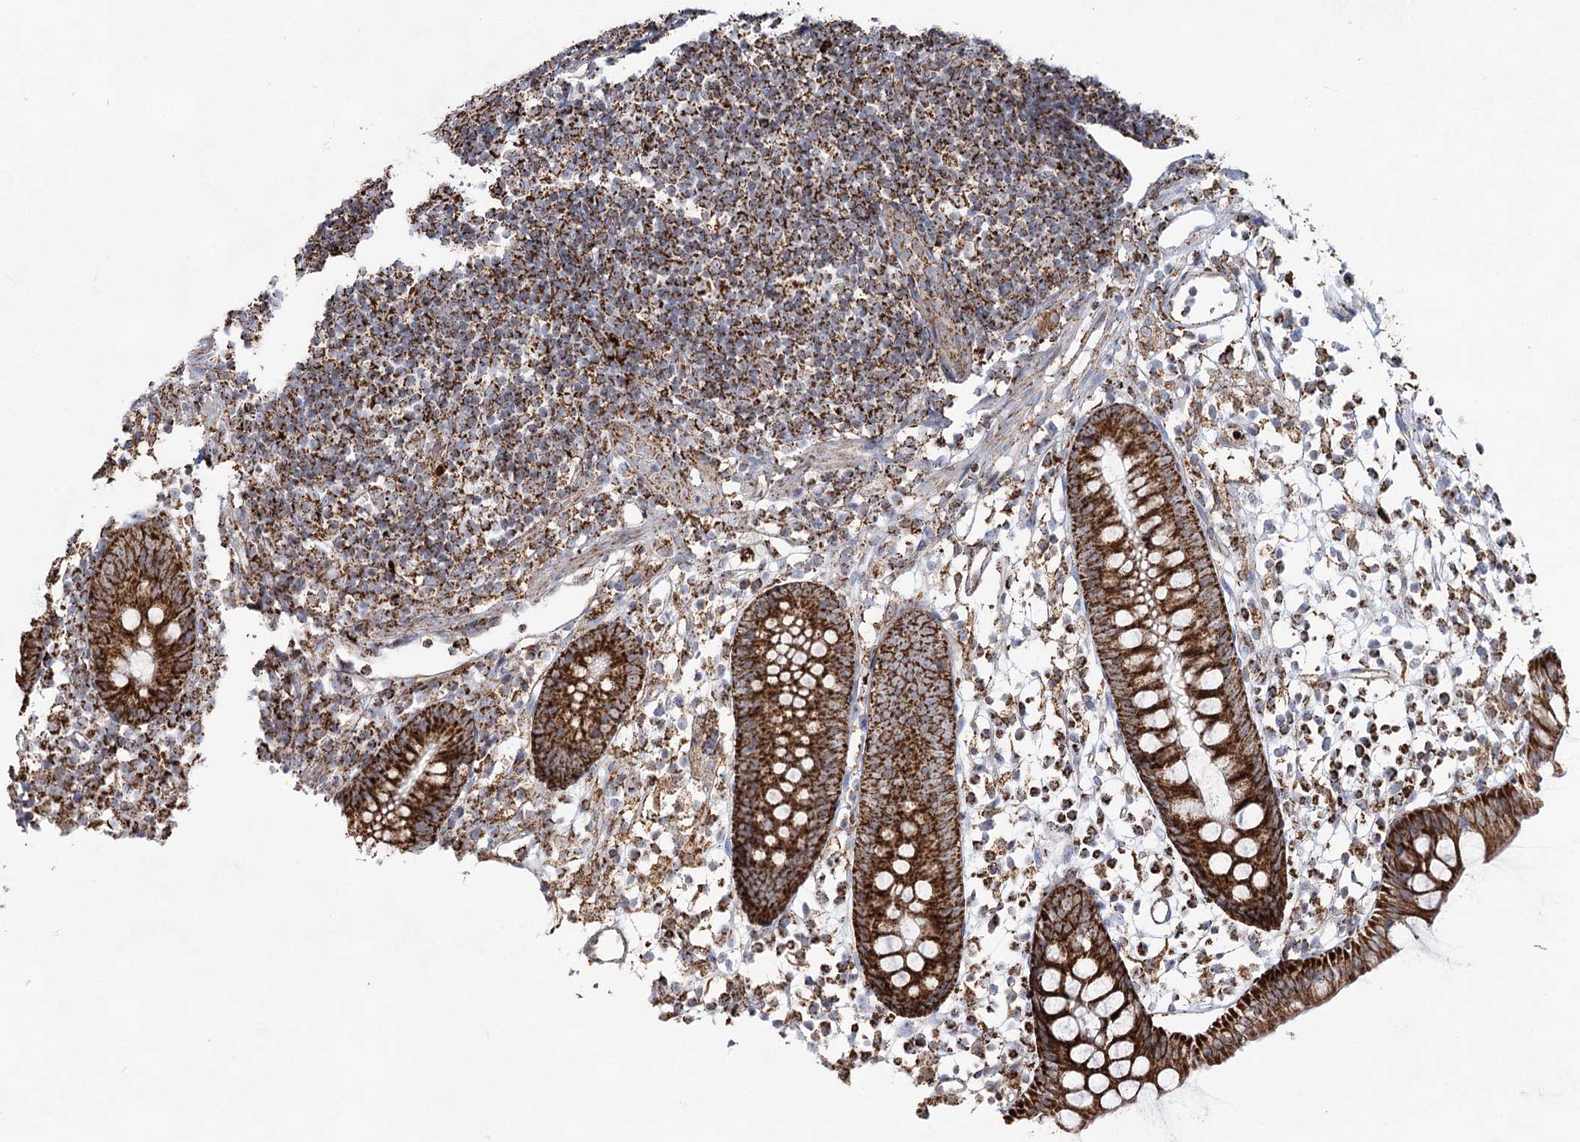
{"staining": {"intensity": "strong", "quantity": ">75%", "location": "cytoplasmic/membranous"}, "tissue": "appendix", "cell_type": "Glandular cells", "image_type": "normal", "snomed": [{"axis": "morphology", "description": "Normal tissue, NOS"}, {"axis": "topography", "description": "Appendix"}], "caption": "Protein expression analysis of unremarkable human appendix reveals strong cytoplasmic/membranous expression in approximately >75% of glandular cells.", "gene": "CWF19L1", "patient": {"sex": "female", "age": 20}}